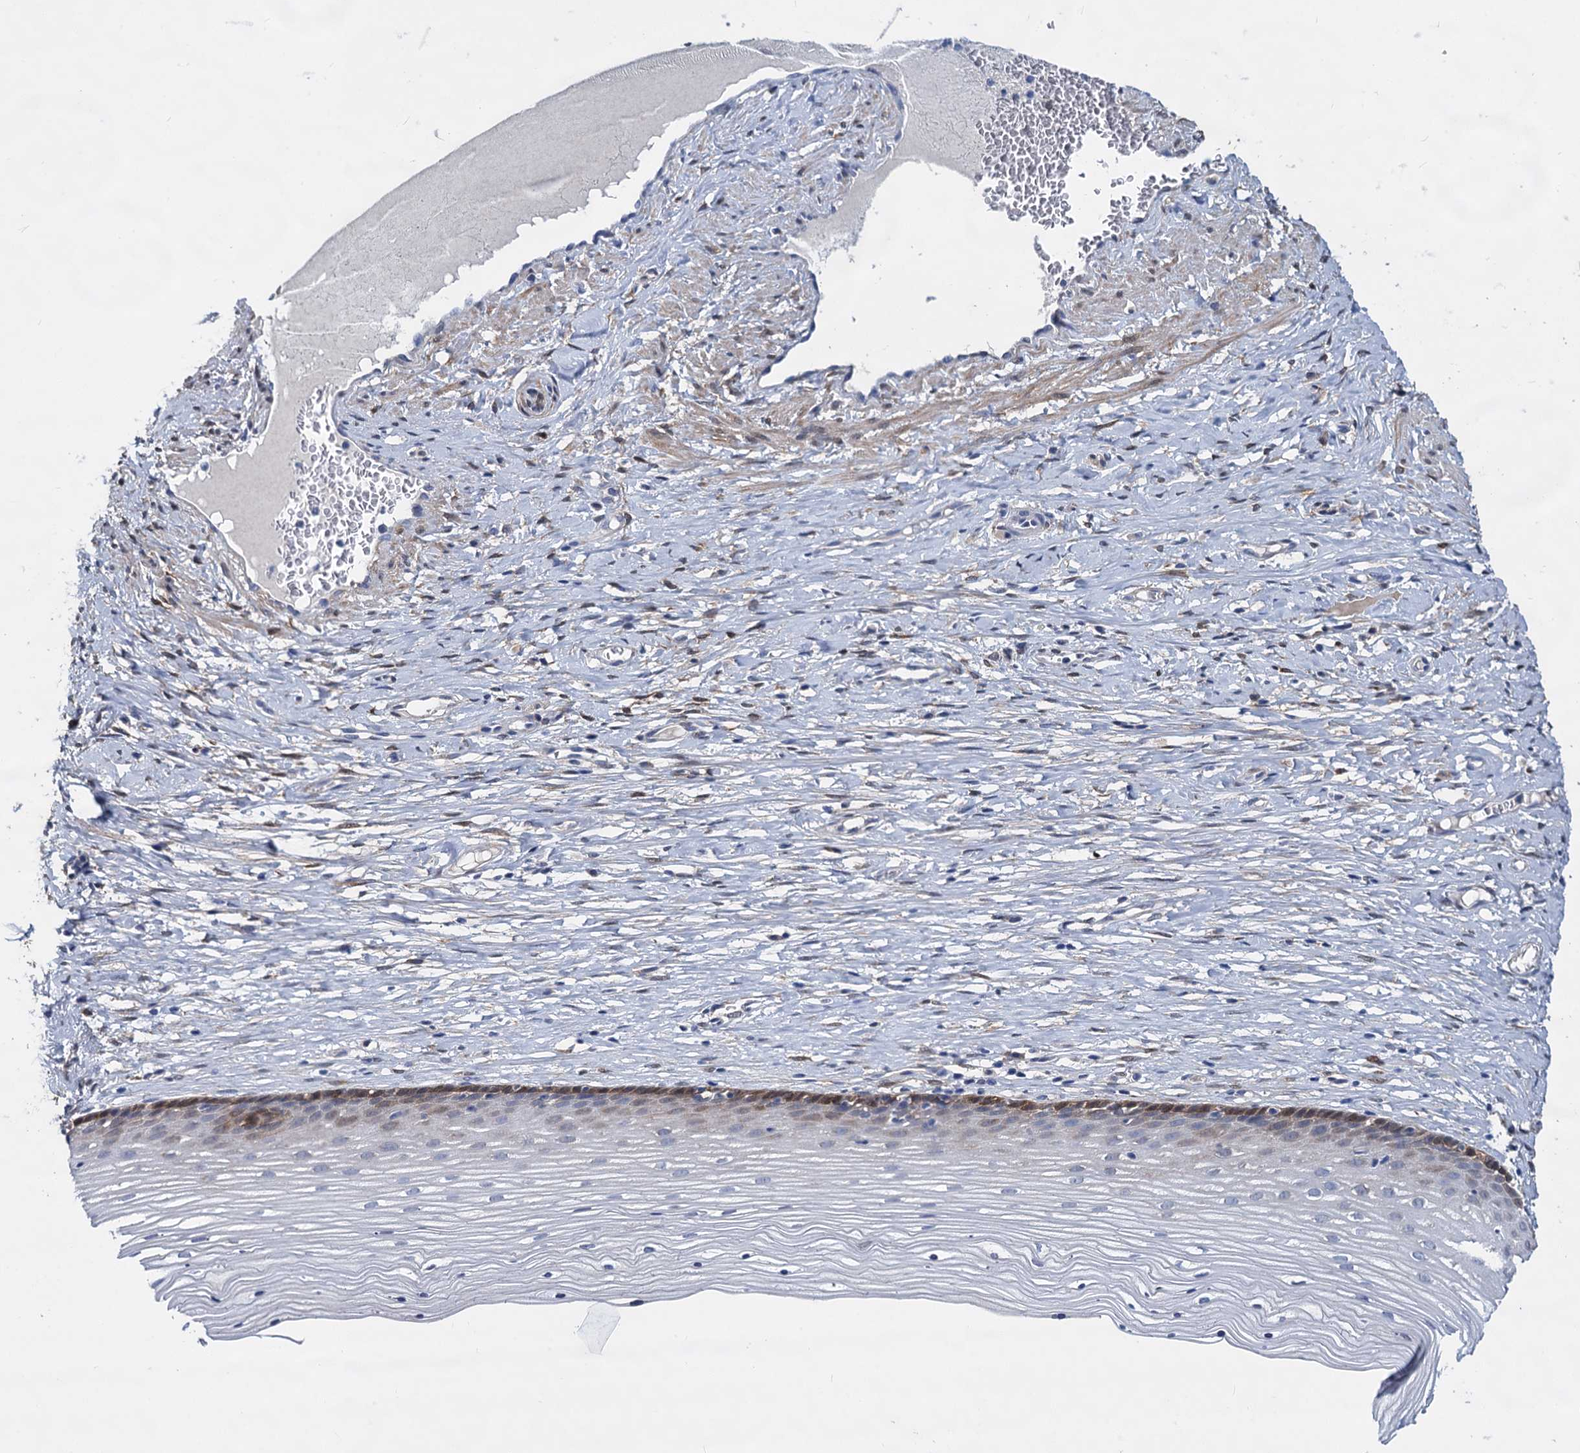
{"staining": {"intensity": "moderate", "quantity": "25%-75%", "location": "cytoplasmic/membranous"}, "tissue": "cervix", "cell_type": "Glandular cells", "image_type": "normal", "snomed": [{"axis": "morphology", "description": "Normal tissue, NOS"}, {"axis": "topography", "description": "Cervix"}], "caption": "Protein staining reveals moderate cytoplasmic/membranous positivity in about 25%-75% of glandular cells in benign cervix. Using DAB (brown) and hematoxylin (blue) stains, captured at high magnification using brightfield microscopy.", "gene": "GSTM3", "patient": {"sex": "female", "age": 42}}